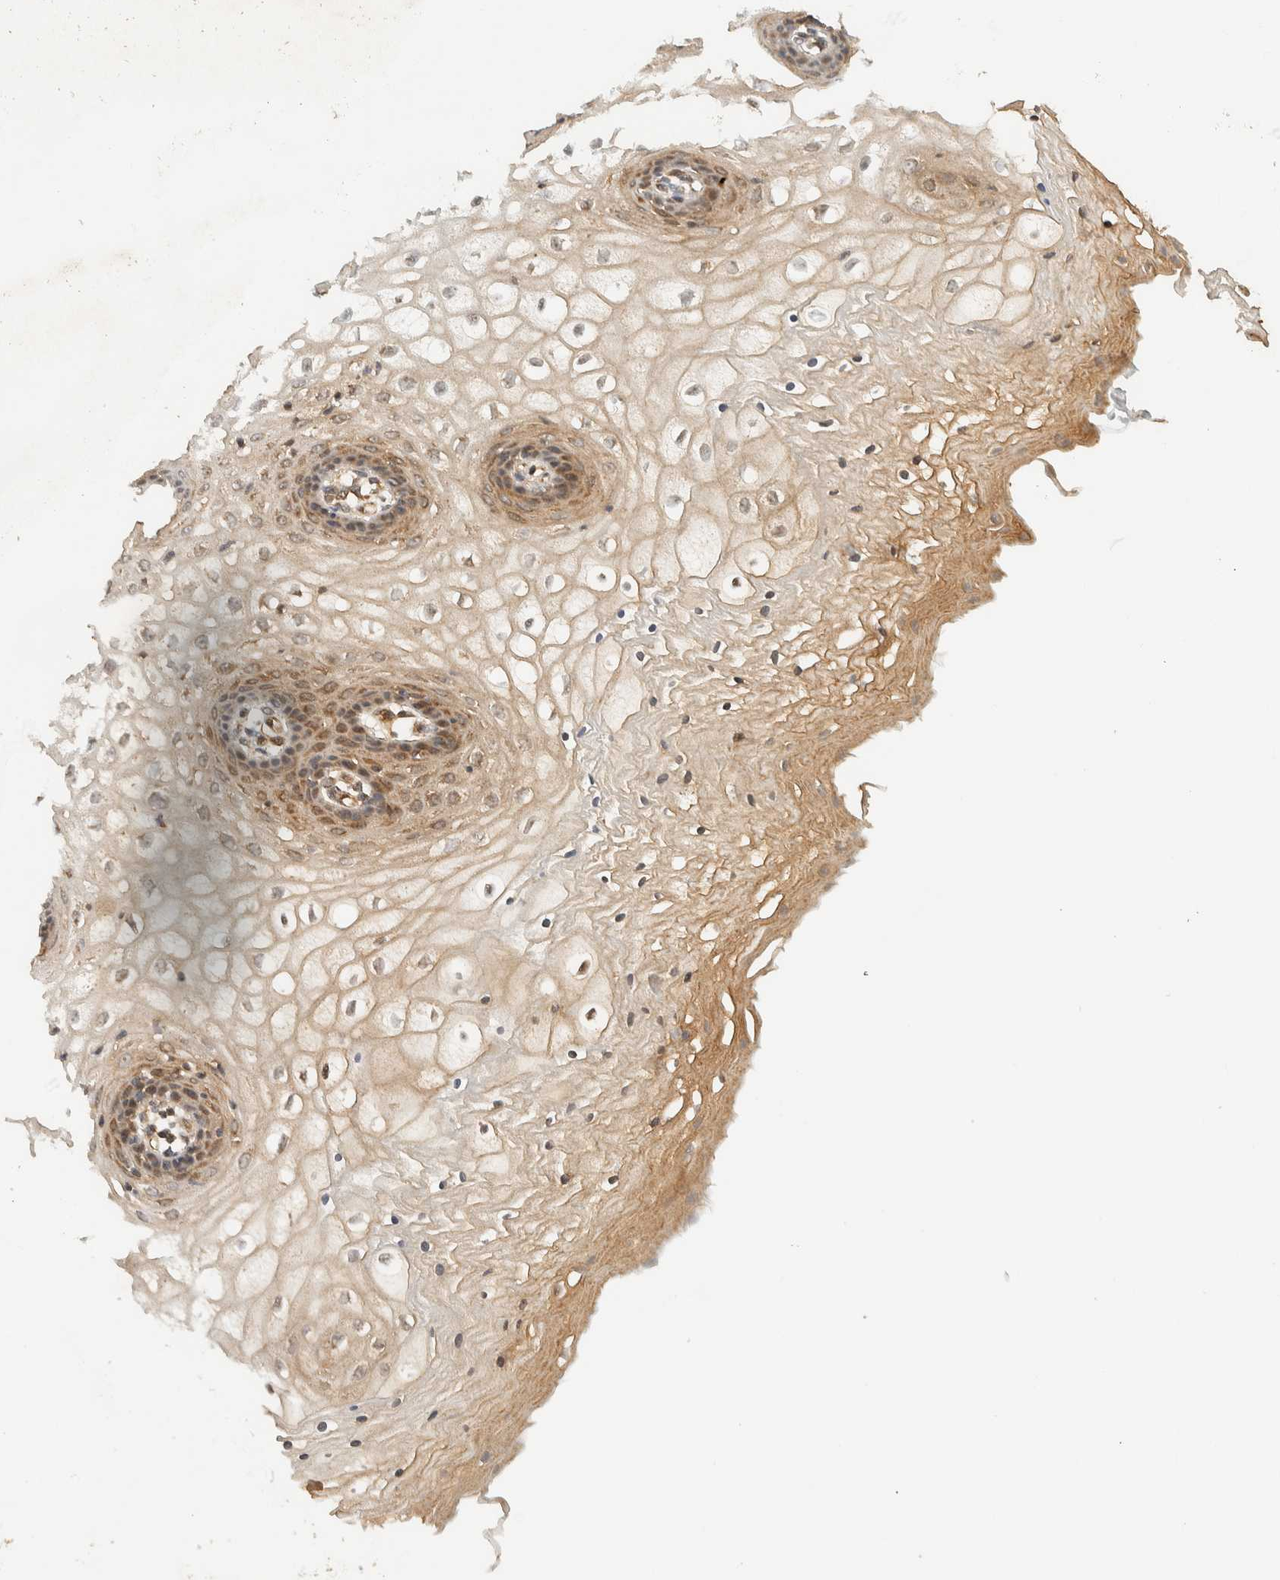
{"staining": {"intensity": "moderate", "quantity": ">75%", "location": "cytoplasmic/membranous"}, "tissue": "vagina", "cell_type": "Squamous epithelial cells", "image_type": "normal", "snomed": [{"axis": "morphology", "description": "Normal tissue, NOS"}, {"axis": "topography", "description": "Vagina"}], "caption": "Immunohistochemical staining of unremarkable human vagina shows >75% levels of moderate cytoplasmic/membranous protein staining in about >75% of squamous epithelial cells. (brown staining indicates protein expression, while blue staining denotes nuclei).", "gene": "TTI2", "patient": {"sex": "female", "age": 34}}